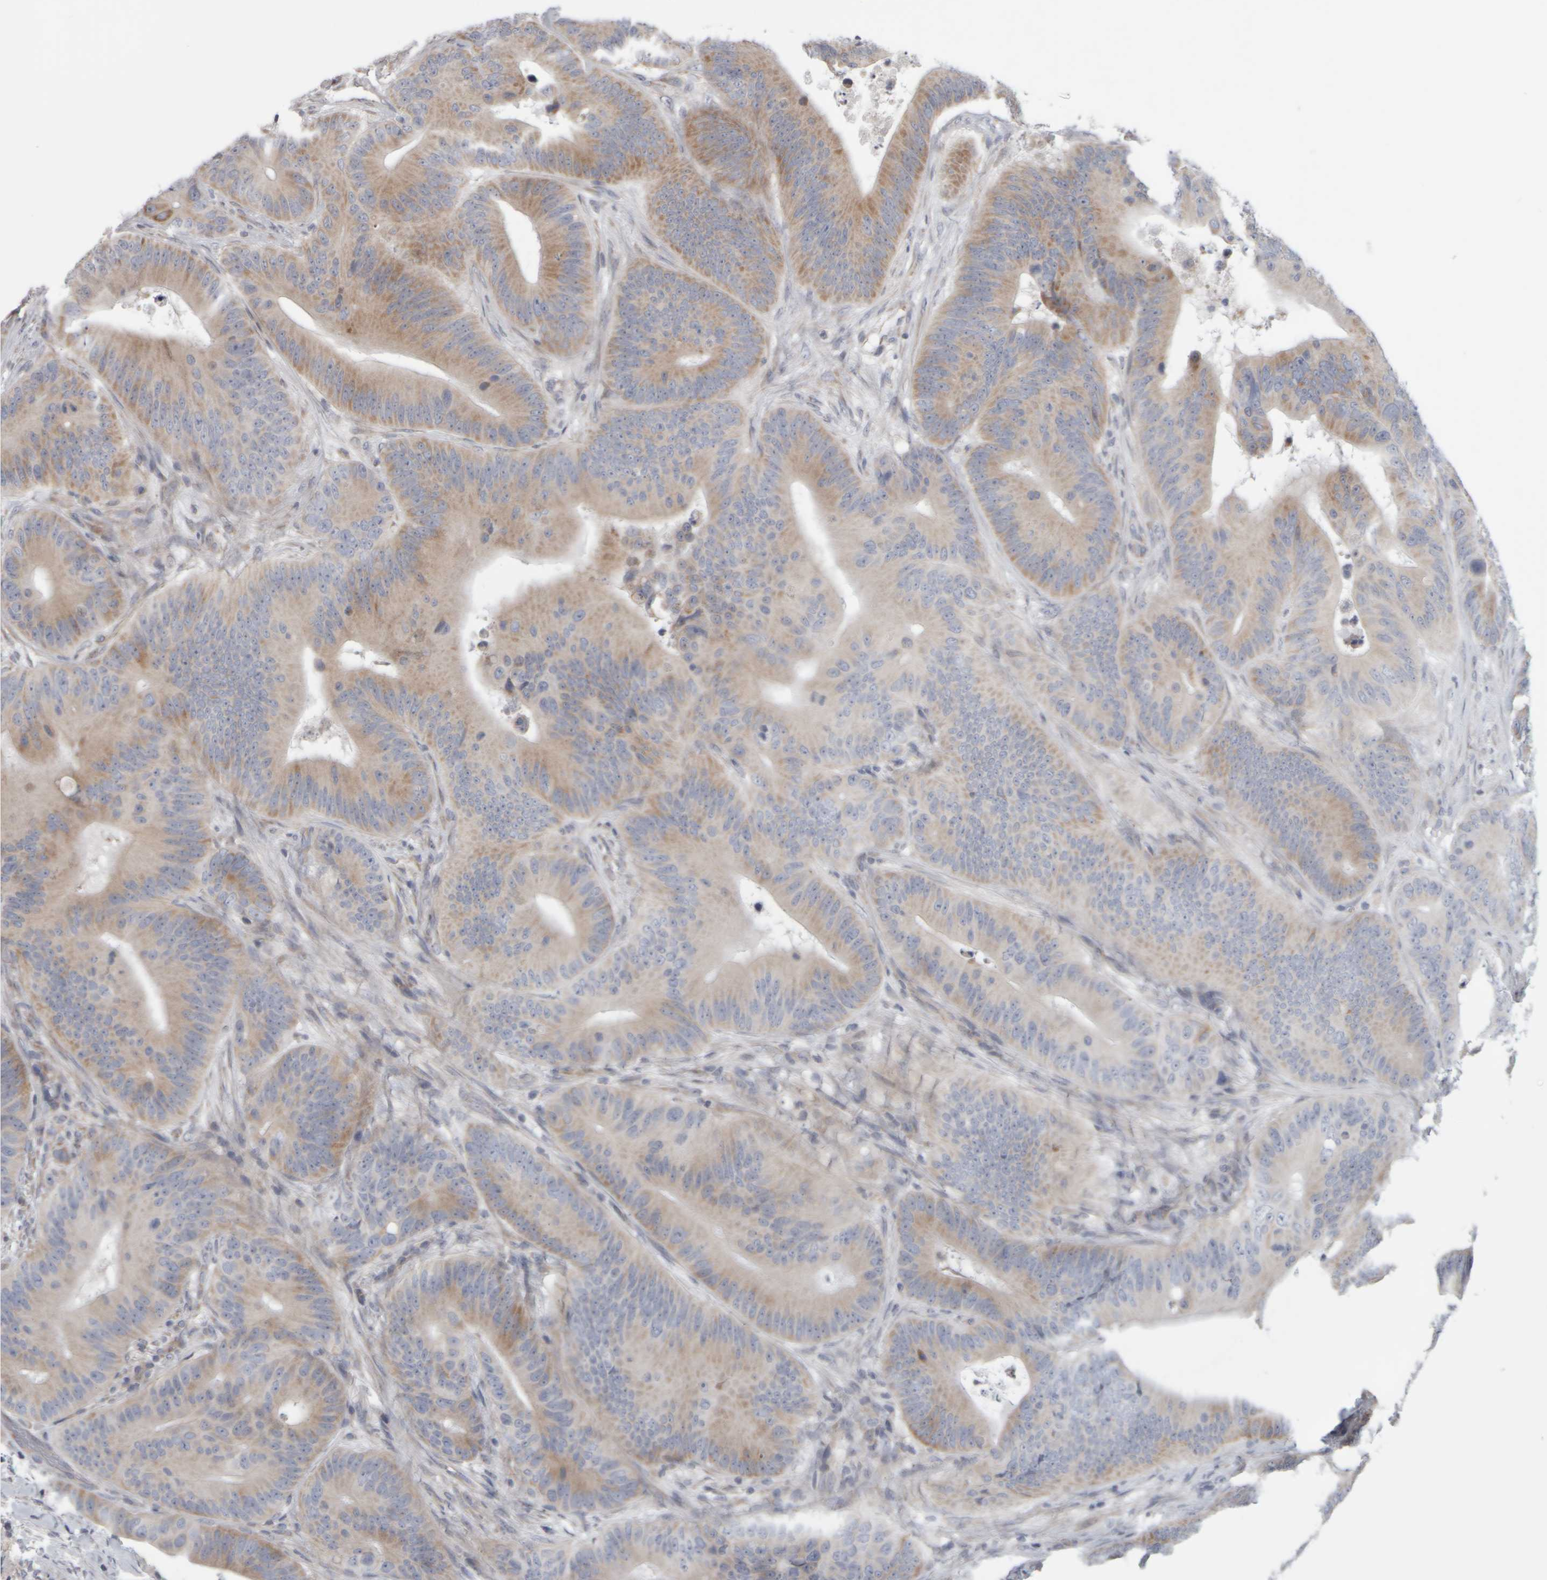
{"staining": {"intensity": "weak", "quantity": ">75%", "location": "cytoplasmic/membranous"}, "tissue": "colorectal cancer", "cell_type": "Tumor cells", "image_type": "cancer", "snomed": [{"axis": "morphology", "description": "Adenocarcinoma, NOS"}, {"axis": "topography", "description": "Colon"}], "caption": "Immunohistochemical staining of human colorectal cancer exhibits low levels of weak cytoplasmic/membranous protein expression in about >75% of tumor cells.", "gene": "SCO1", "patient": {"sex": "male", "age": 83}}